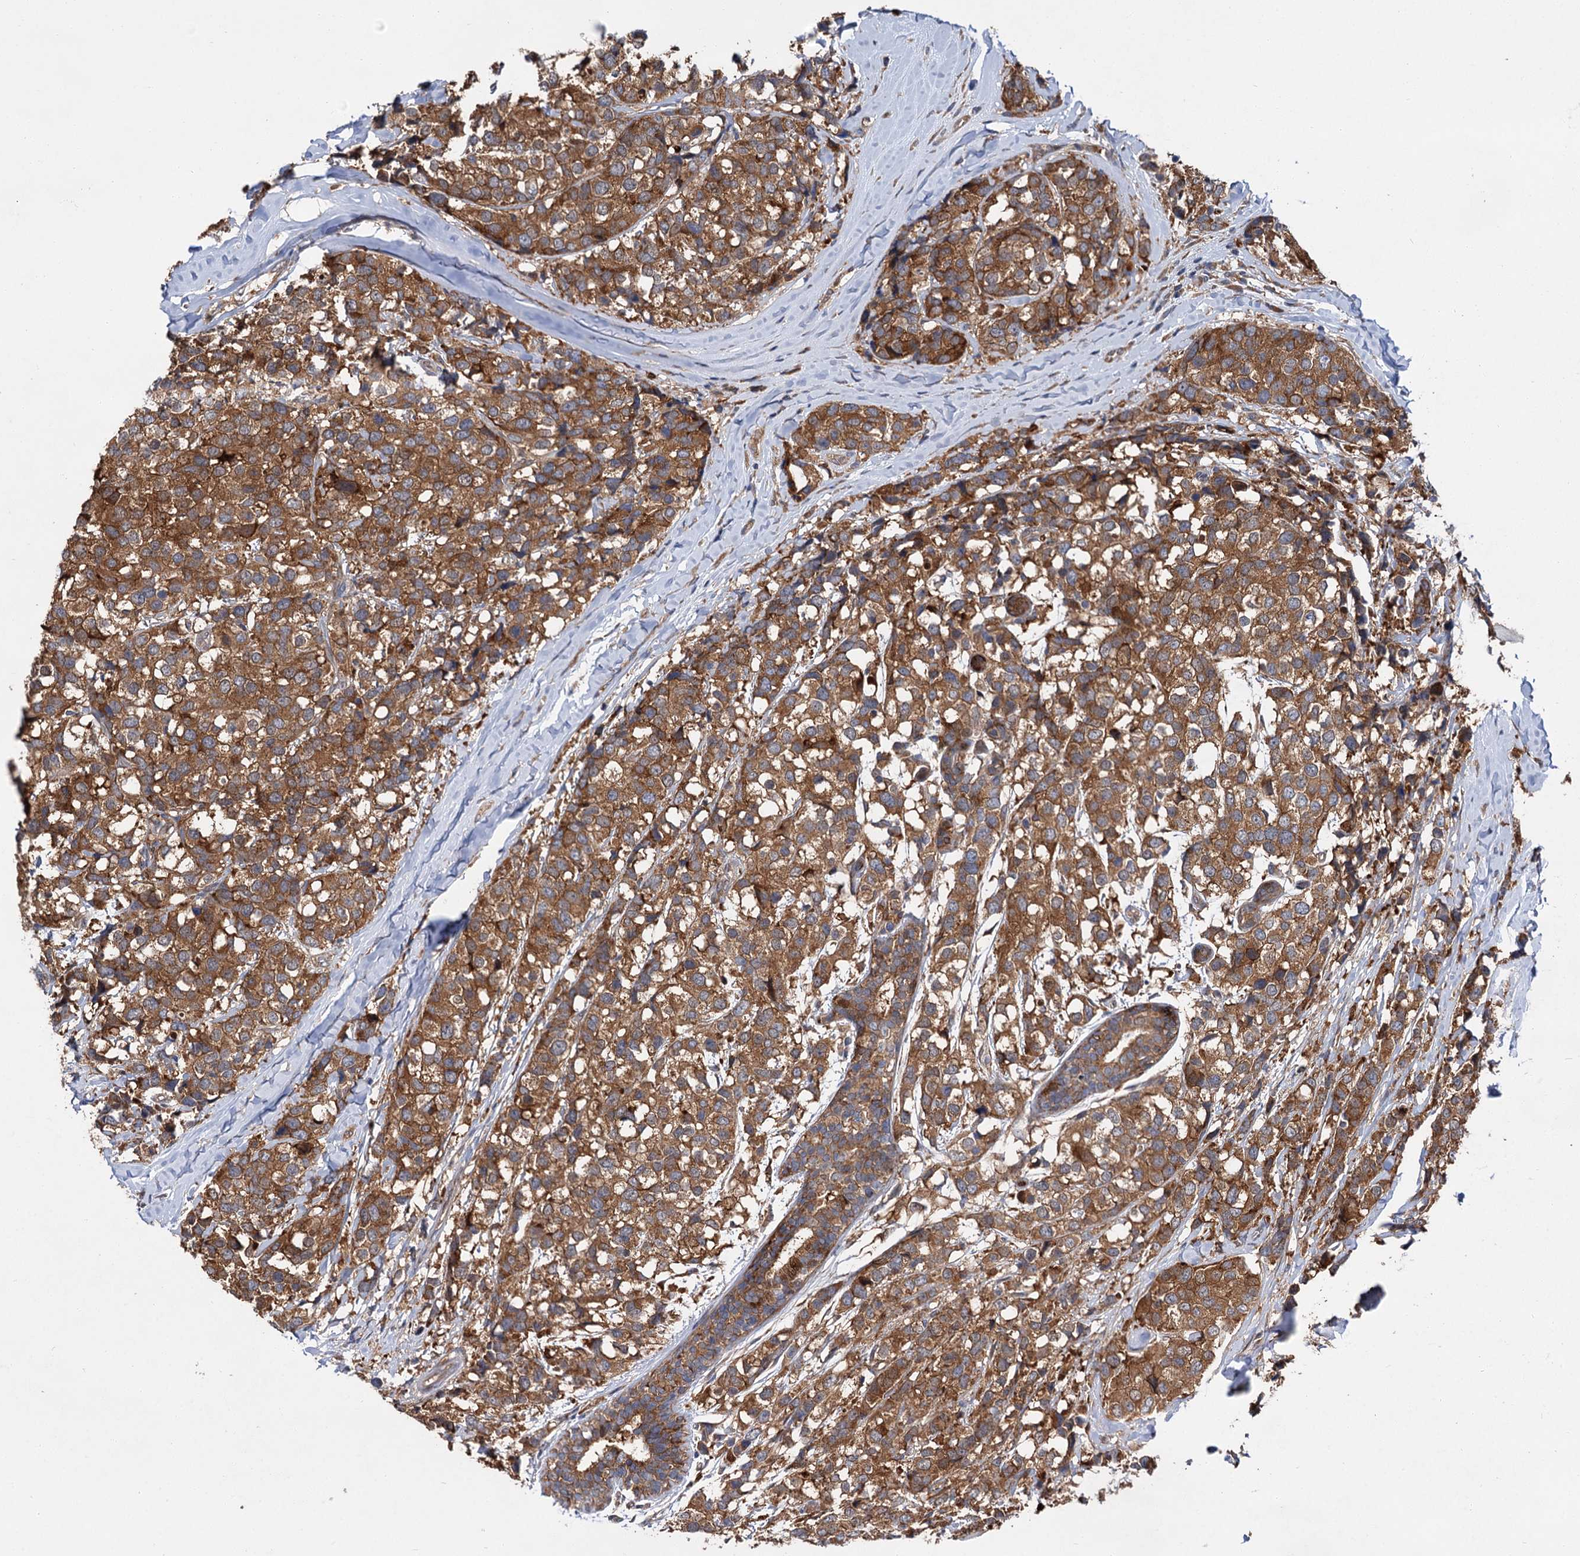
{"staining": {"intensity": "moderate", "quantity": ">75%", "location": "cytoplasmic/membranous"}, "tissue": "breast cancer", "cell_type": "Tumor cells", "image_type": "cancer", "snomed": [{"axis": "morphology", "description": "Lobular carcinoma"}, {"axis": "topography", "description": "Breast"}], "caption": "Breast cancer stained with IHC reveals moderate cytoplasmic/membranous staining in about >75% of tumor cells.", "gene": "NAA25", "patient": {"sex": "female", "age": 59}}